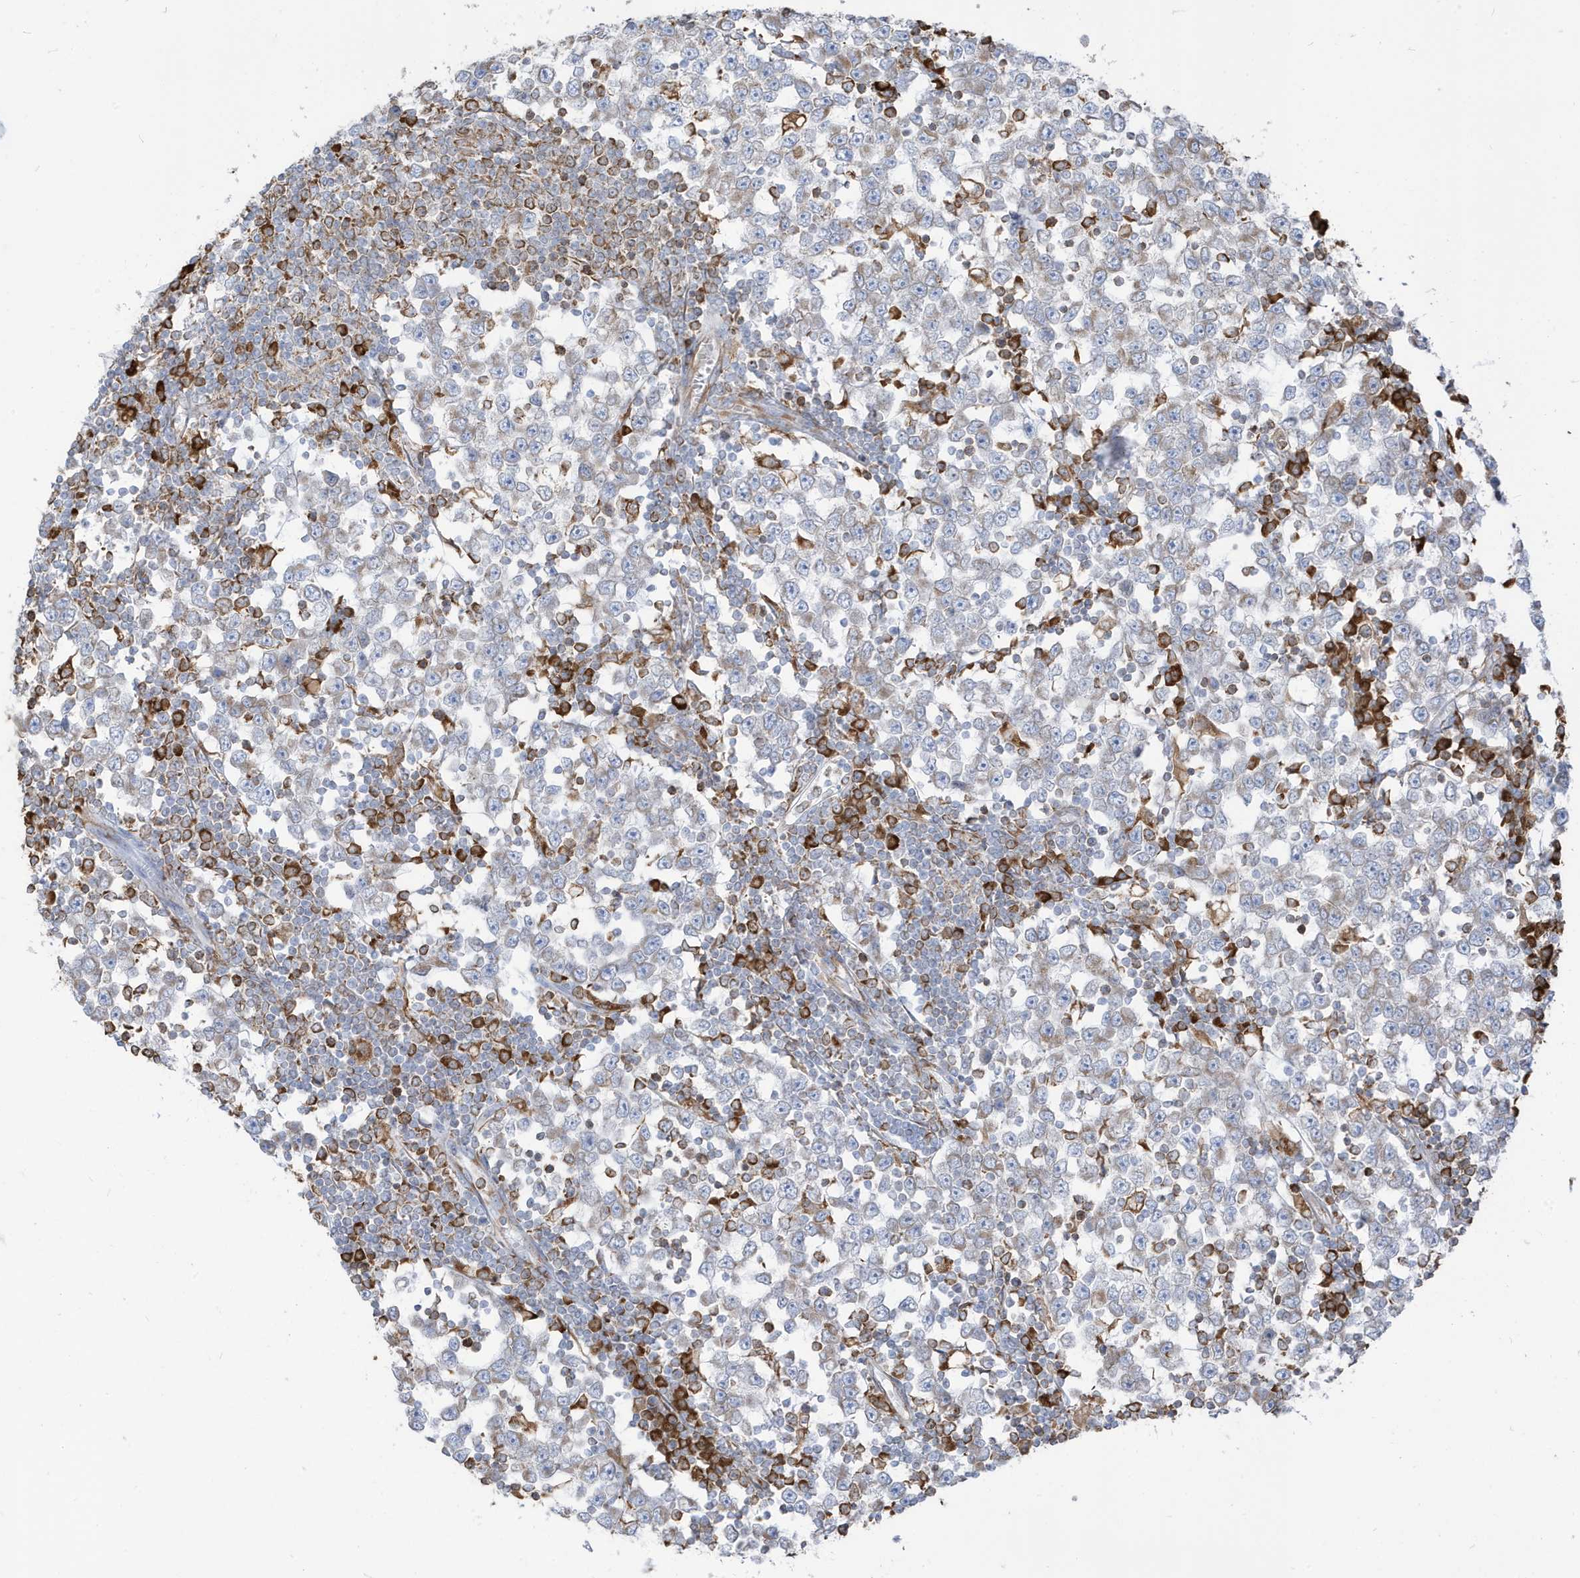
{"staining": {"intensity": "weak", "quantity": "<25%", "location": "cytoplasmic/membranous"}, "tissue": "testis cancer", "cell_type": "Tumor cells", "image_type": "cancer", "snomed": [{"axis": "morphology", "description": "Seminoma, NOS"}, {"axis": "topography", "description": "Testis"}], "caption": "High magnification brightfield microscopy of seminoma (testis) stained with DAB (brown) and counterstained with hematoxylin (blue): tumor cells show no significant staining.", "gene": "PDIA6", "patient": {"sex": "male", "age": 65}}